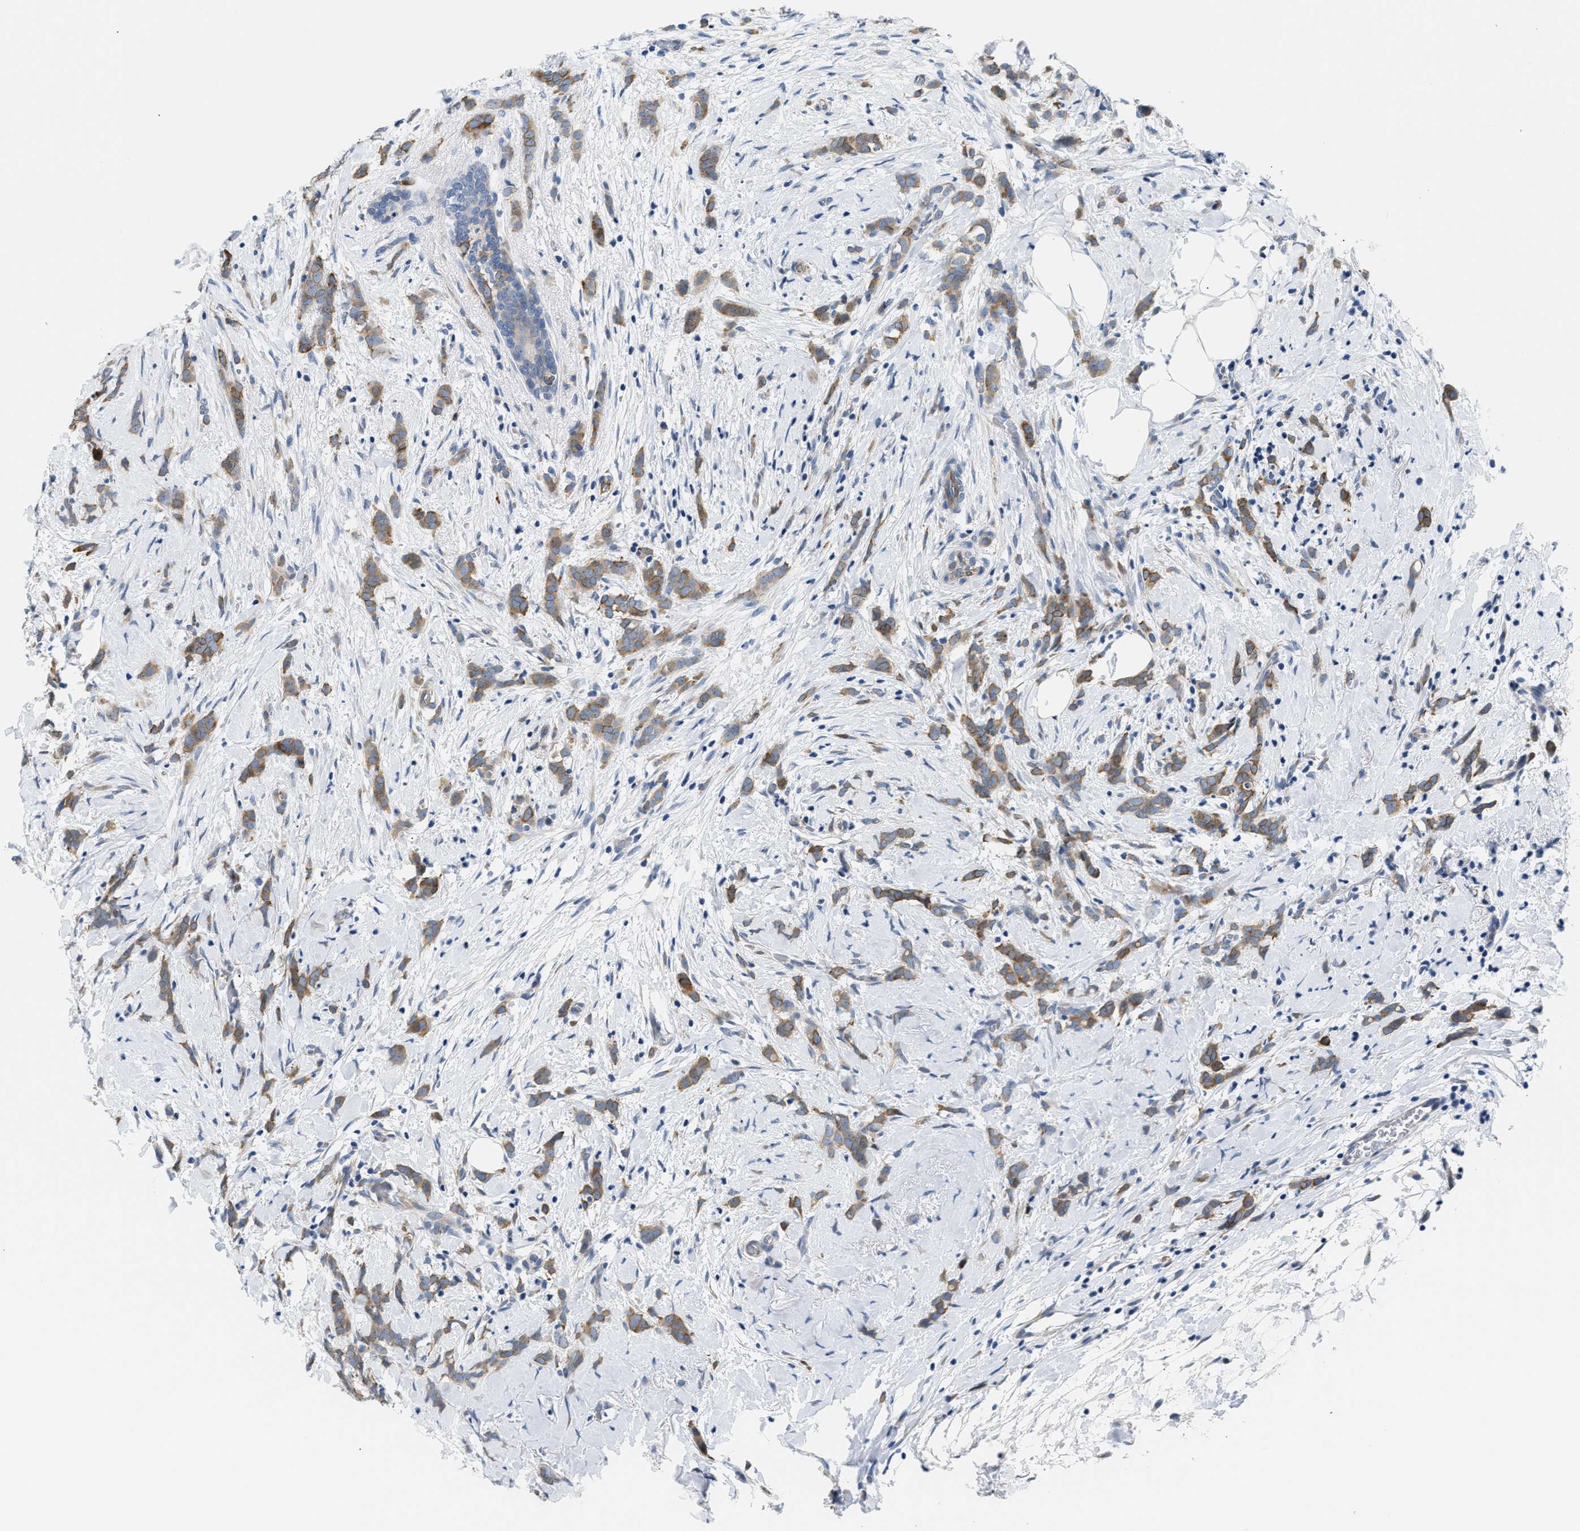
{"staining": {"intensity": "moderate", "quantity": ">75%", "location": "cytoplasmic/membranous"}, "tissue": "breast cancer", "cell_type": "Tumor cells", "image_type": "cancer", "snomed": [{"axis": "morphology", "description": "Lobular carcinoma, in situ"}, {"axis": "morphology", "description": "Lobular carcinoma"}, {"axis": "topography", "description": "Breast"}], "caption": "IHC micrograph of human breast lobular carcinoma in situ stained for a protein (brown), which shows medium levels of moderate cytoplasmic/membranous positivity in approximately >75% of tumor cells.", "gene": "CLGN", "patient": {"sex": "female", "age": 41}}